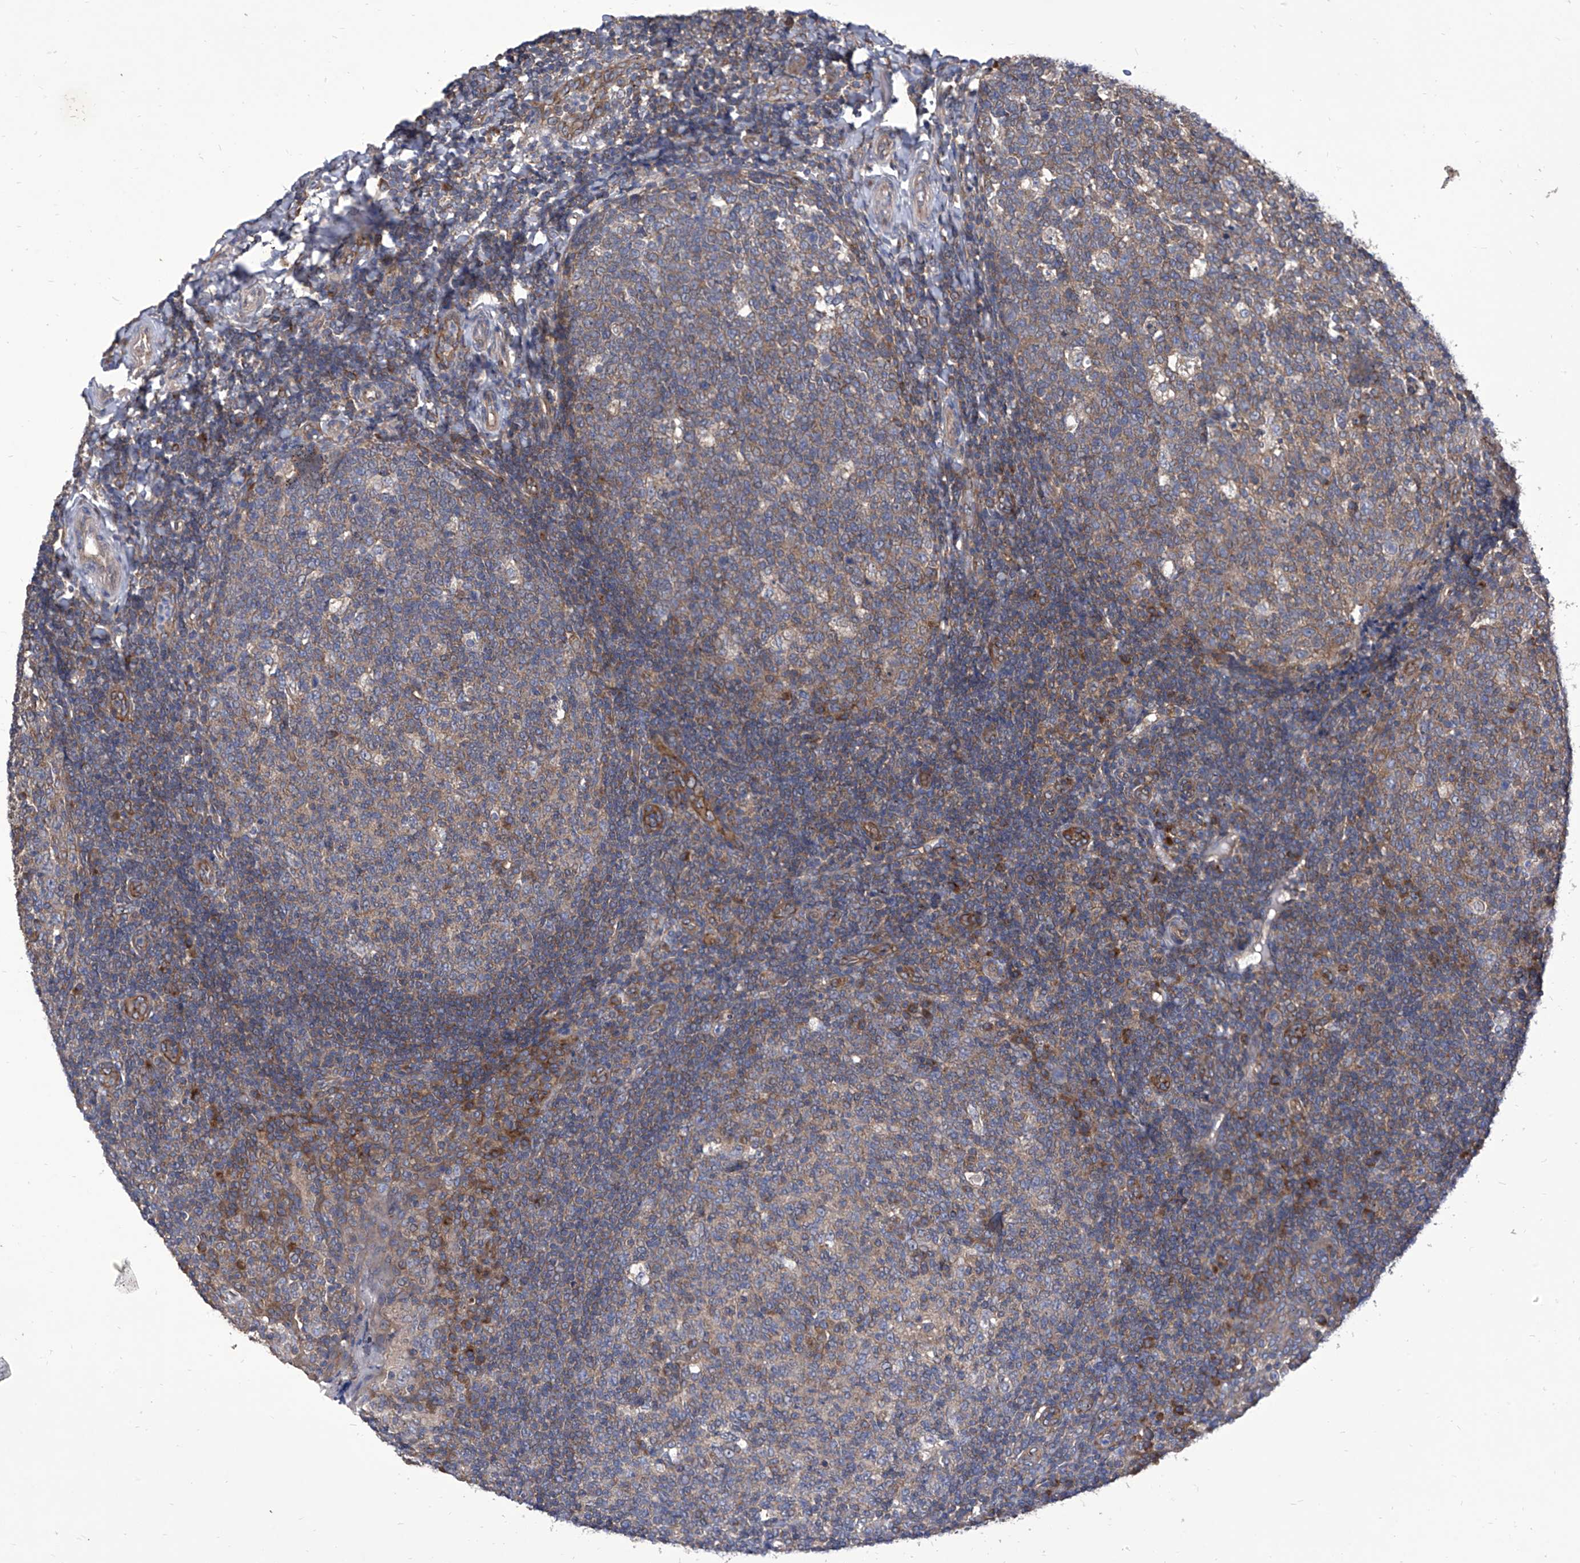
{"staining": {"intensity": "weak", "quantity": "25%-75%", "location": "cytoplasmic/membranous"}, "tissue": "tonsil", "cell_type": "Germinal center cells", "image_type": "normal", "snomed": [{"axis": "morphology", "description": "Normal tissue, NOS"}, {"axis": "topography", "description": "Tonsil"}], "caption": "Human tonsil stained with a brown dye shows weak cytoplasmic/membranous positive positivity in approximately 25%-75% of germinal center cells.", "gene": "TJAP1", "patient": {"sex": "female", "age": 19}}